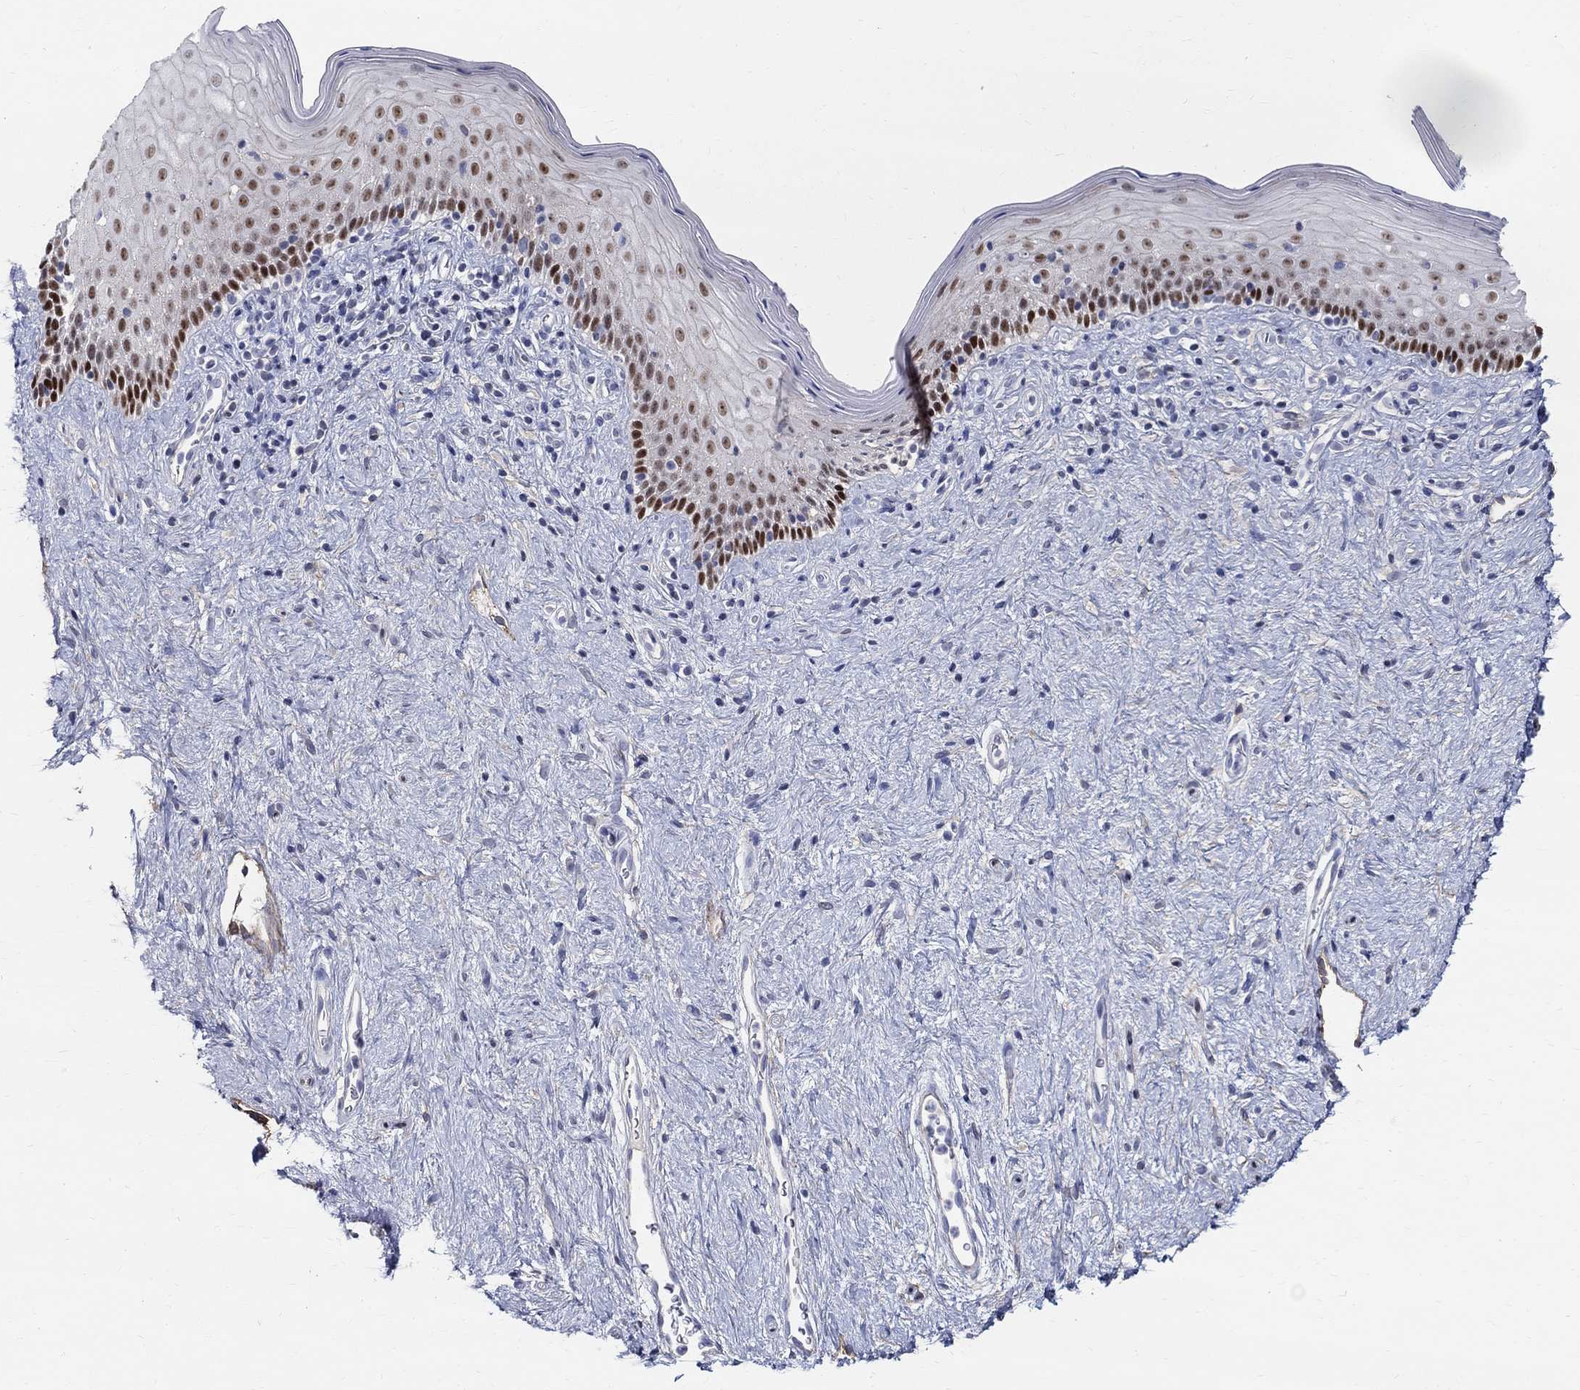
{"staining": {"intensity": "weak", "quantity": ">75%", "location": "nuclear"}, "tissue": "vagina", "cell_type": "Squamous epithelial cells", "image_type": "normal", "snomed": [{"axis": "morphology", "description": "Normal tissue, NOS"}, {"axis": "topography", "description": "Vagina"}], "caption": "Protein staining displays weak nuclear positivity in approximately >75% of squamous epithelial cells in benign vagina.", "gene": "SOX2", "patient": {"sex": "female", "age": 47}}